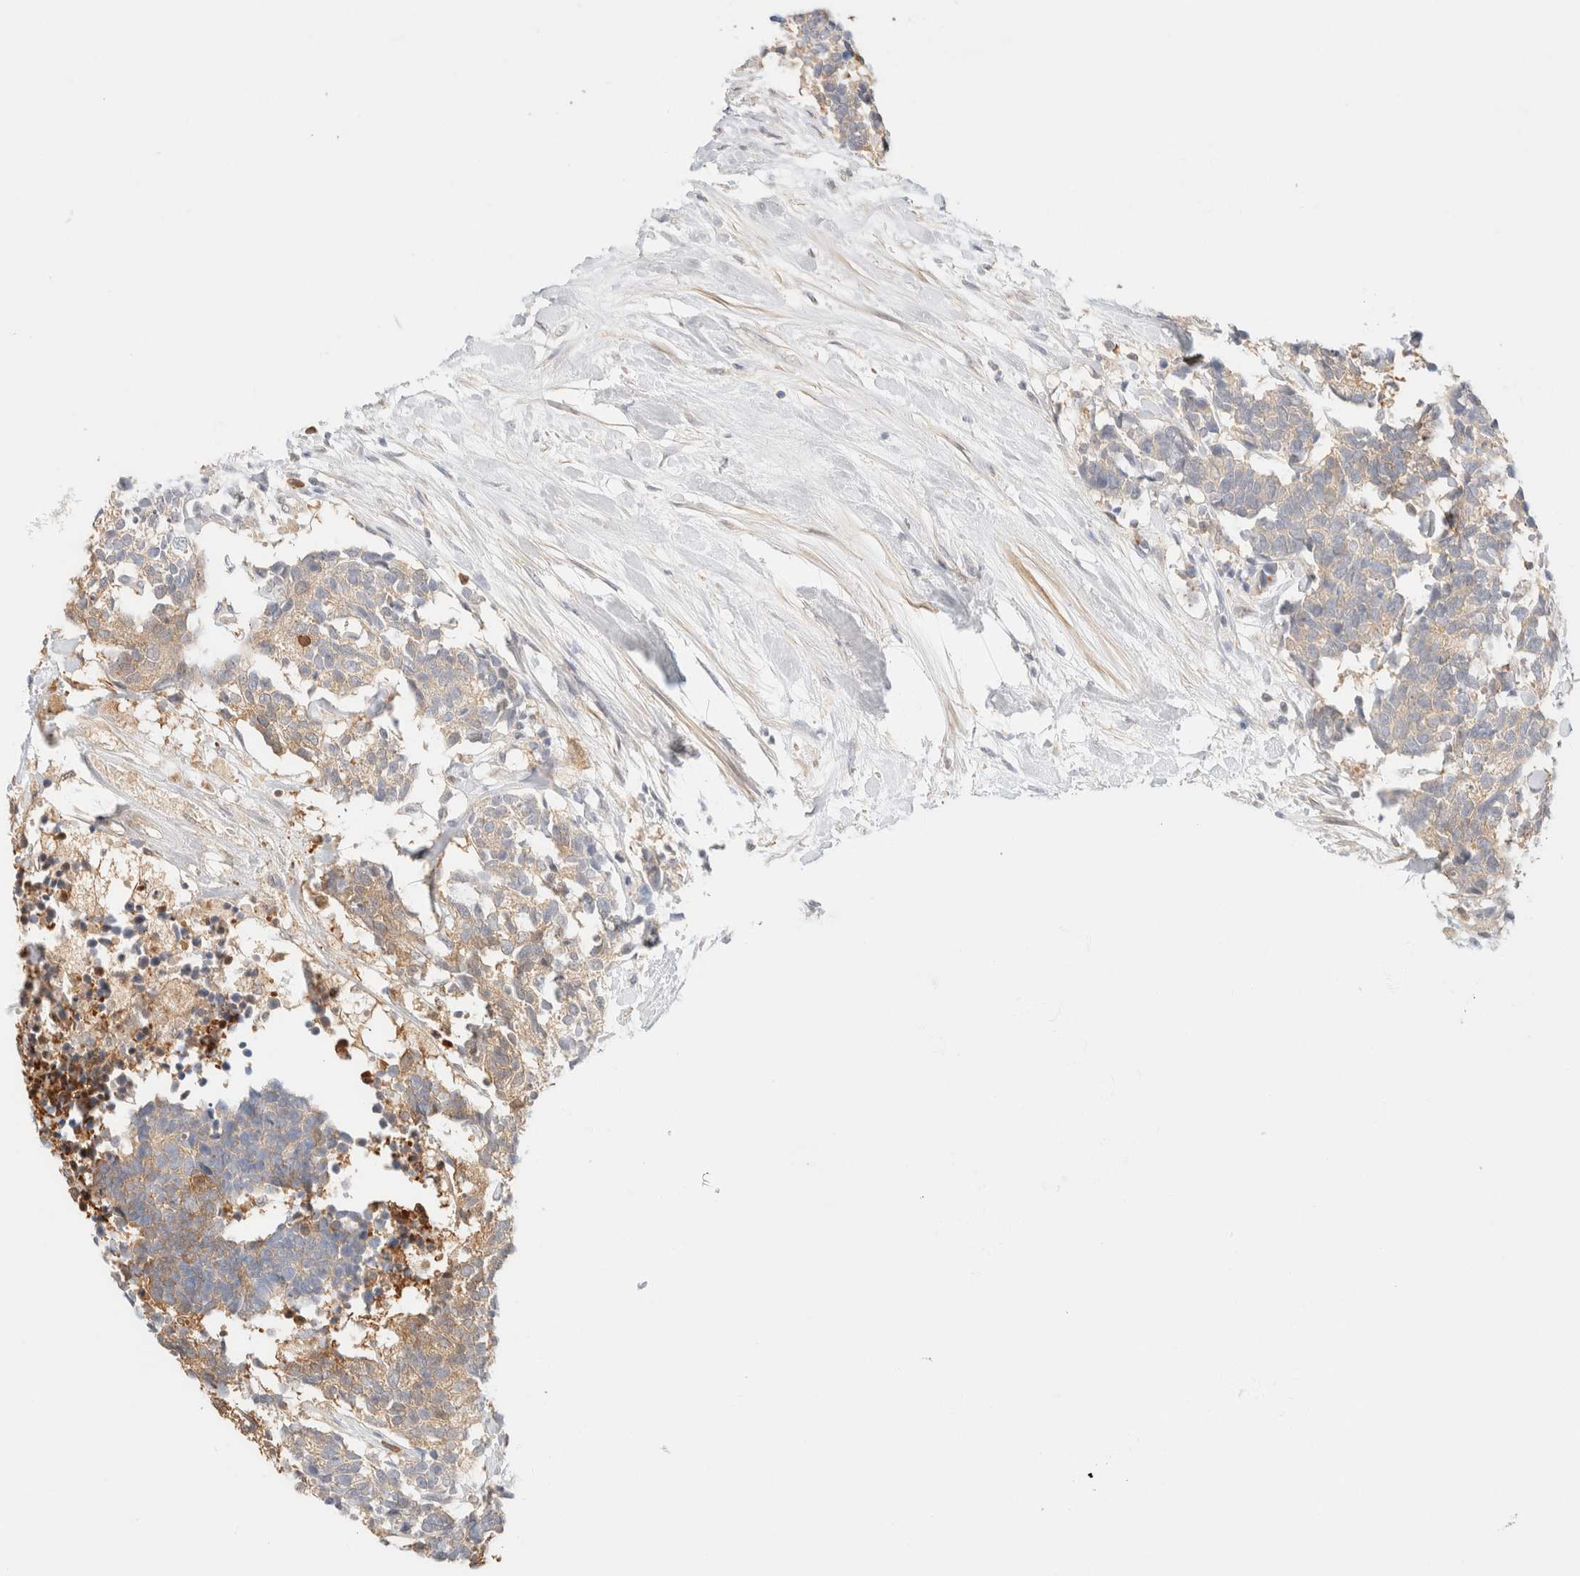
{"staining": {"intensity": "moderate", "quantity": "<25%", "location": "cytoplasmic/membranous"}, "tissue": "carcinoid", "cell_type": "Tumor cells", "image_type": "cancer", "snomed": [{"axis": "morphology", "description": "Carcinoma, NOS"}, {"axis": "morphology", "description": "Carcinoid, malignant, NOS"}, {"axis": "topography", "description": "Urinary bladder"}], "caption": "An image showing moderate cytoplasmic/membranous staining in about <25% of tumor cells in carcinoma, as visualized by brown immunohistochemical staining.", "gene": "GPI", "patient": {"sex": "male", "age": 57}}